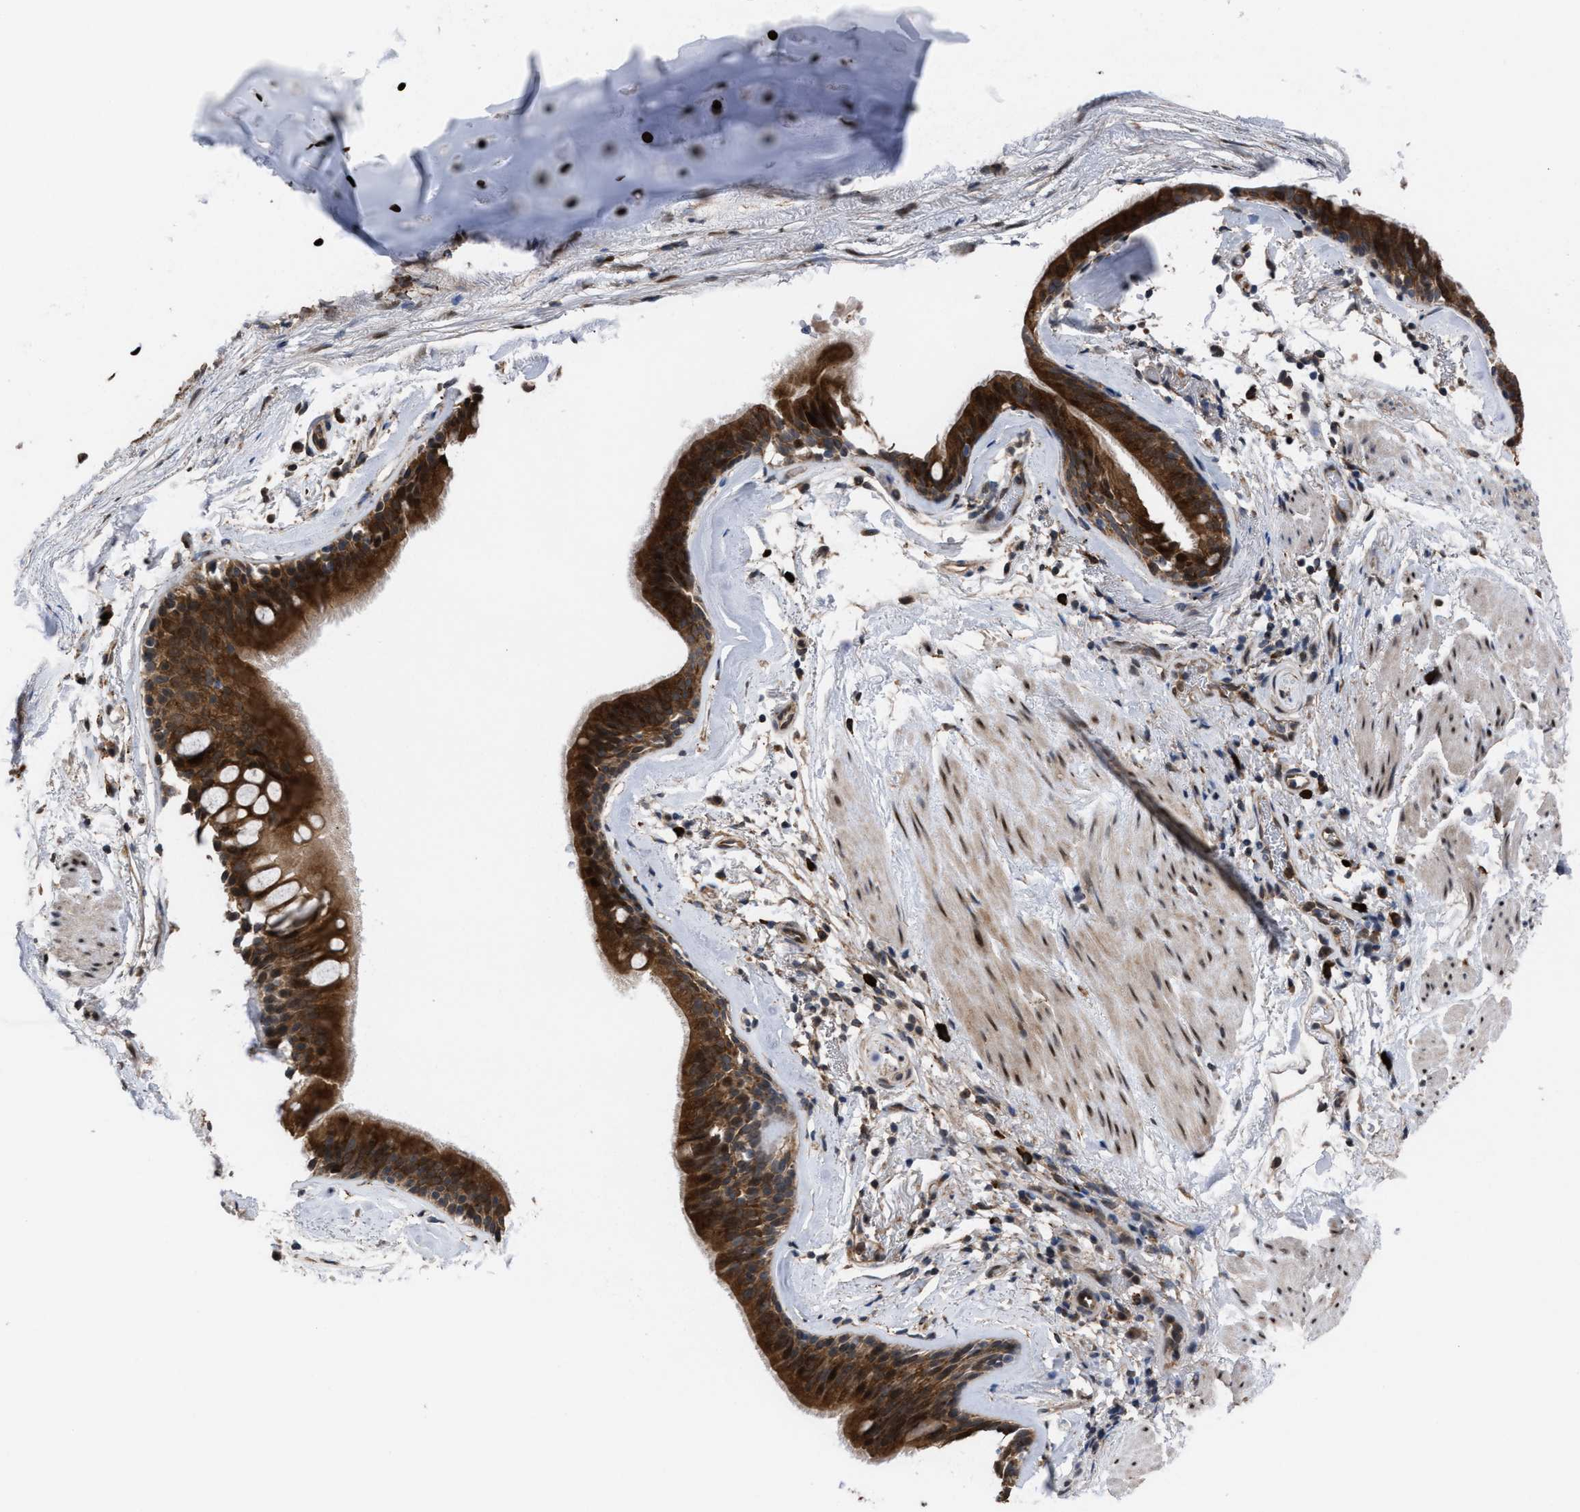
{"staining": {"intensity": "strong", "quantity": ">75%", "location": "cytoplasmic/membranous"}, "tissue": "bronchus", "cell_type": "Respiratory epithelial cells", "image_type": "normal", "snomed": [{"axis": "morphology", "description": "Normal tissue, NOS"}, {"axis": "topography", "description": "Cartilage tissue"}], "caption": "Human bronchus stained for a protein (brown) reveals strong cytoplasmic/membranous positive staining in about >75% of respiratory epithelial cells.", "gene": "TP53BP2", "patient": {"sex": "female", "age": 63}}